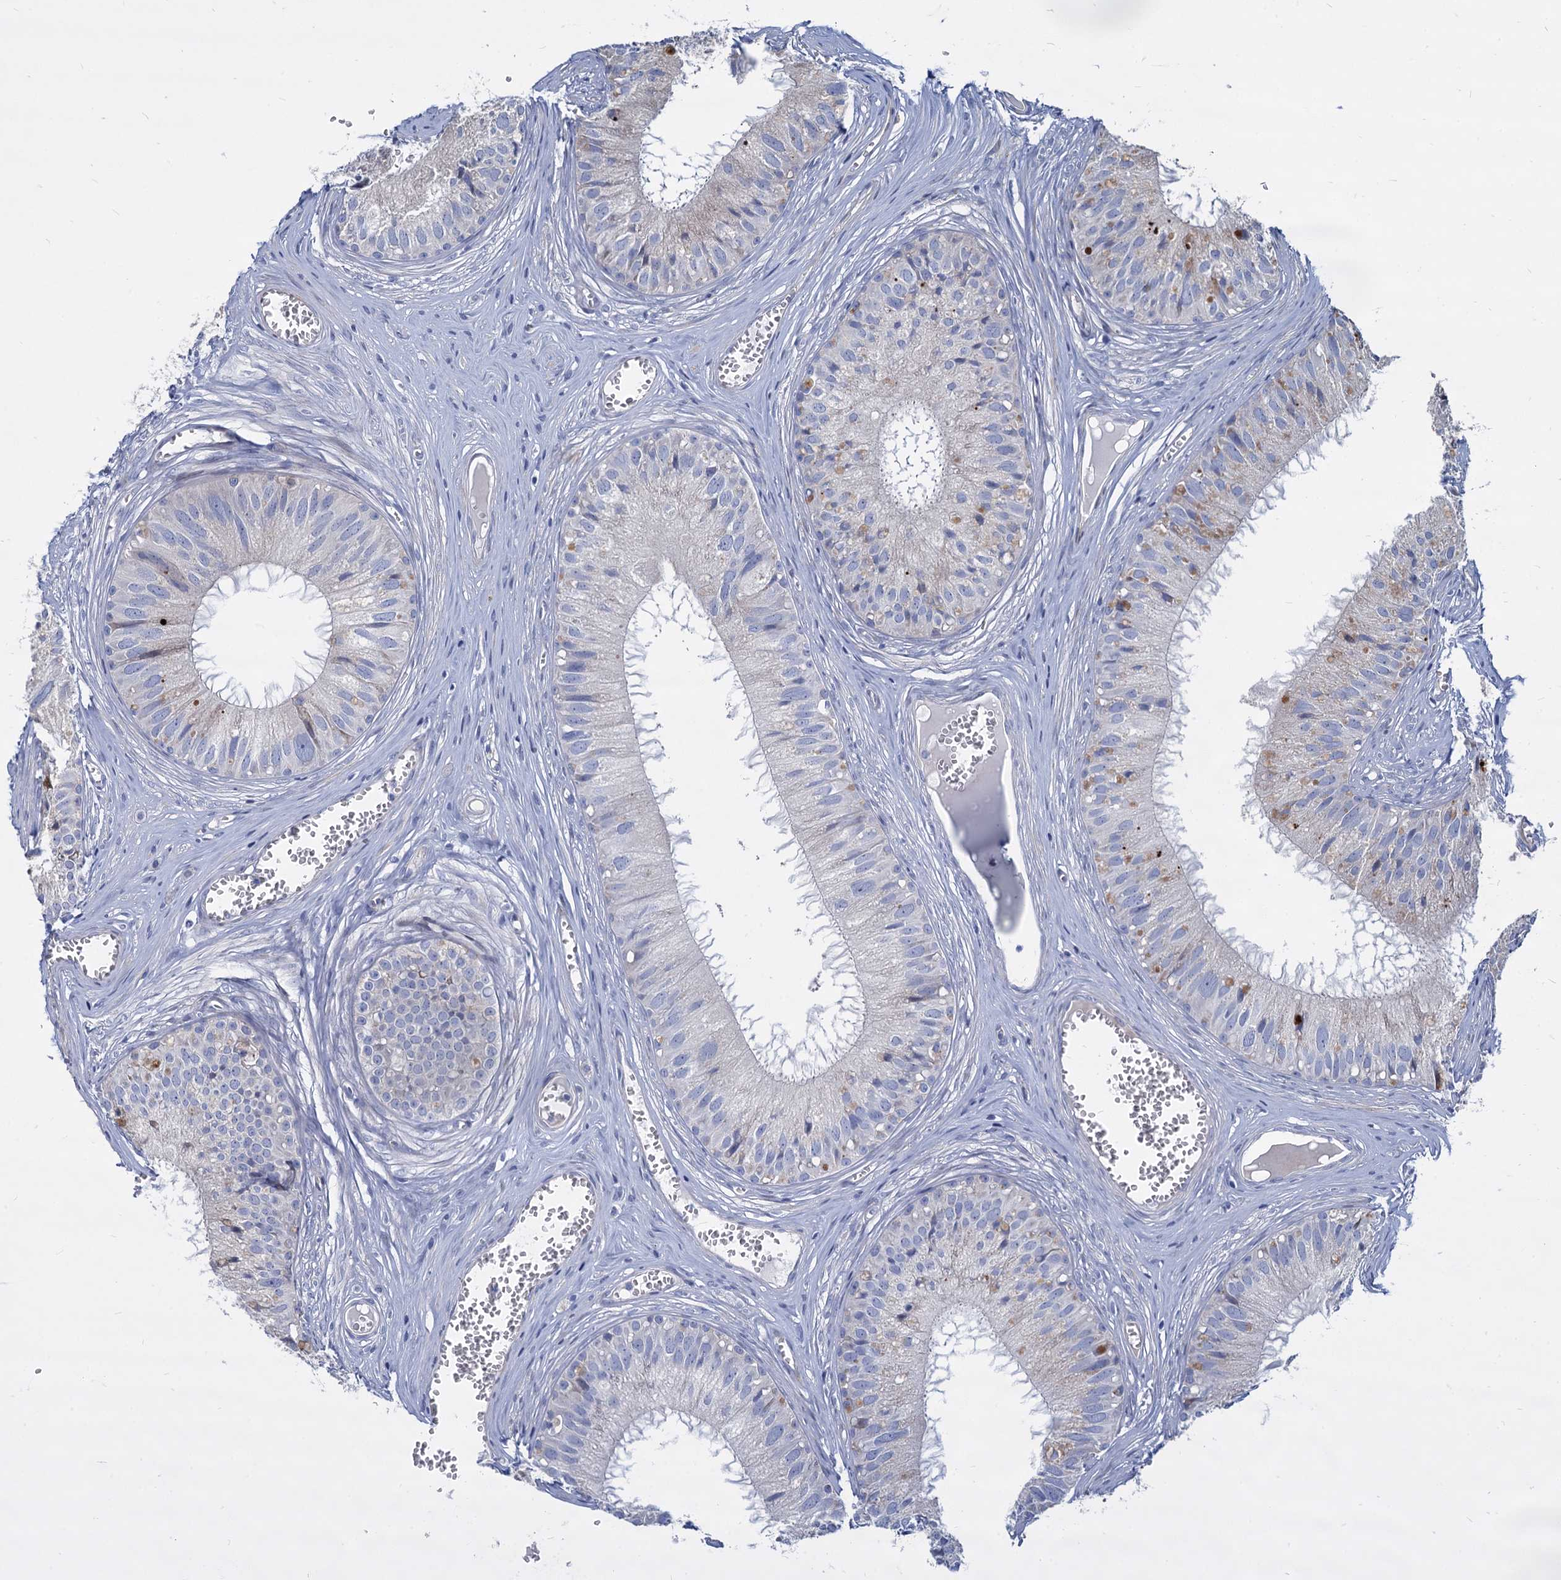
{"staining": {"intensity": "moderate", "quantity": "<25%", "location": "cytoplasmic/membranous"}, "tissue": "epididymis", "cell_type": "Glandular cells", "image_type": "normal", "snomed": [{"axis": "morphology", "description": "Normal tissue, NOS"}, {"axis": "topography", "description": "Epididymis"}], "caption": "Protein staining of normal epididymis shows moderate cytoplasmic/membranous expression in about <25% of glandular cells.", "gene": "TRIM77", "patient": {"sex": "male", "age": 36}}